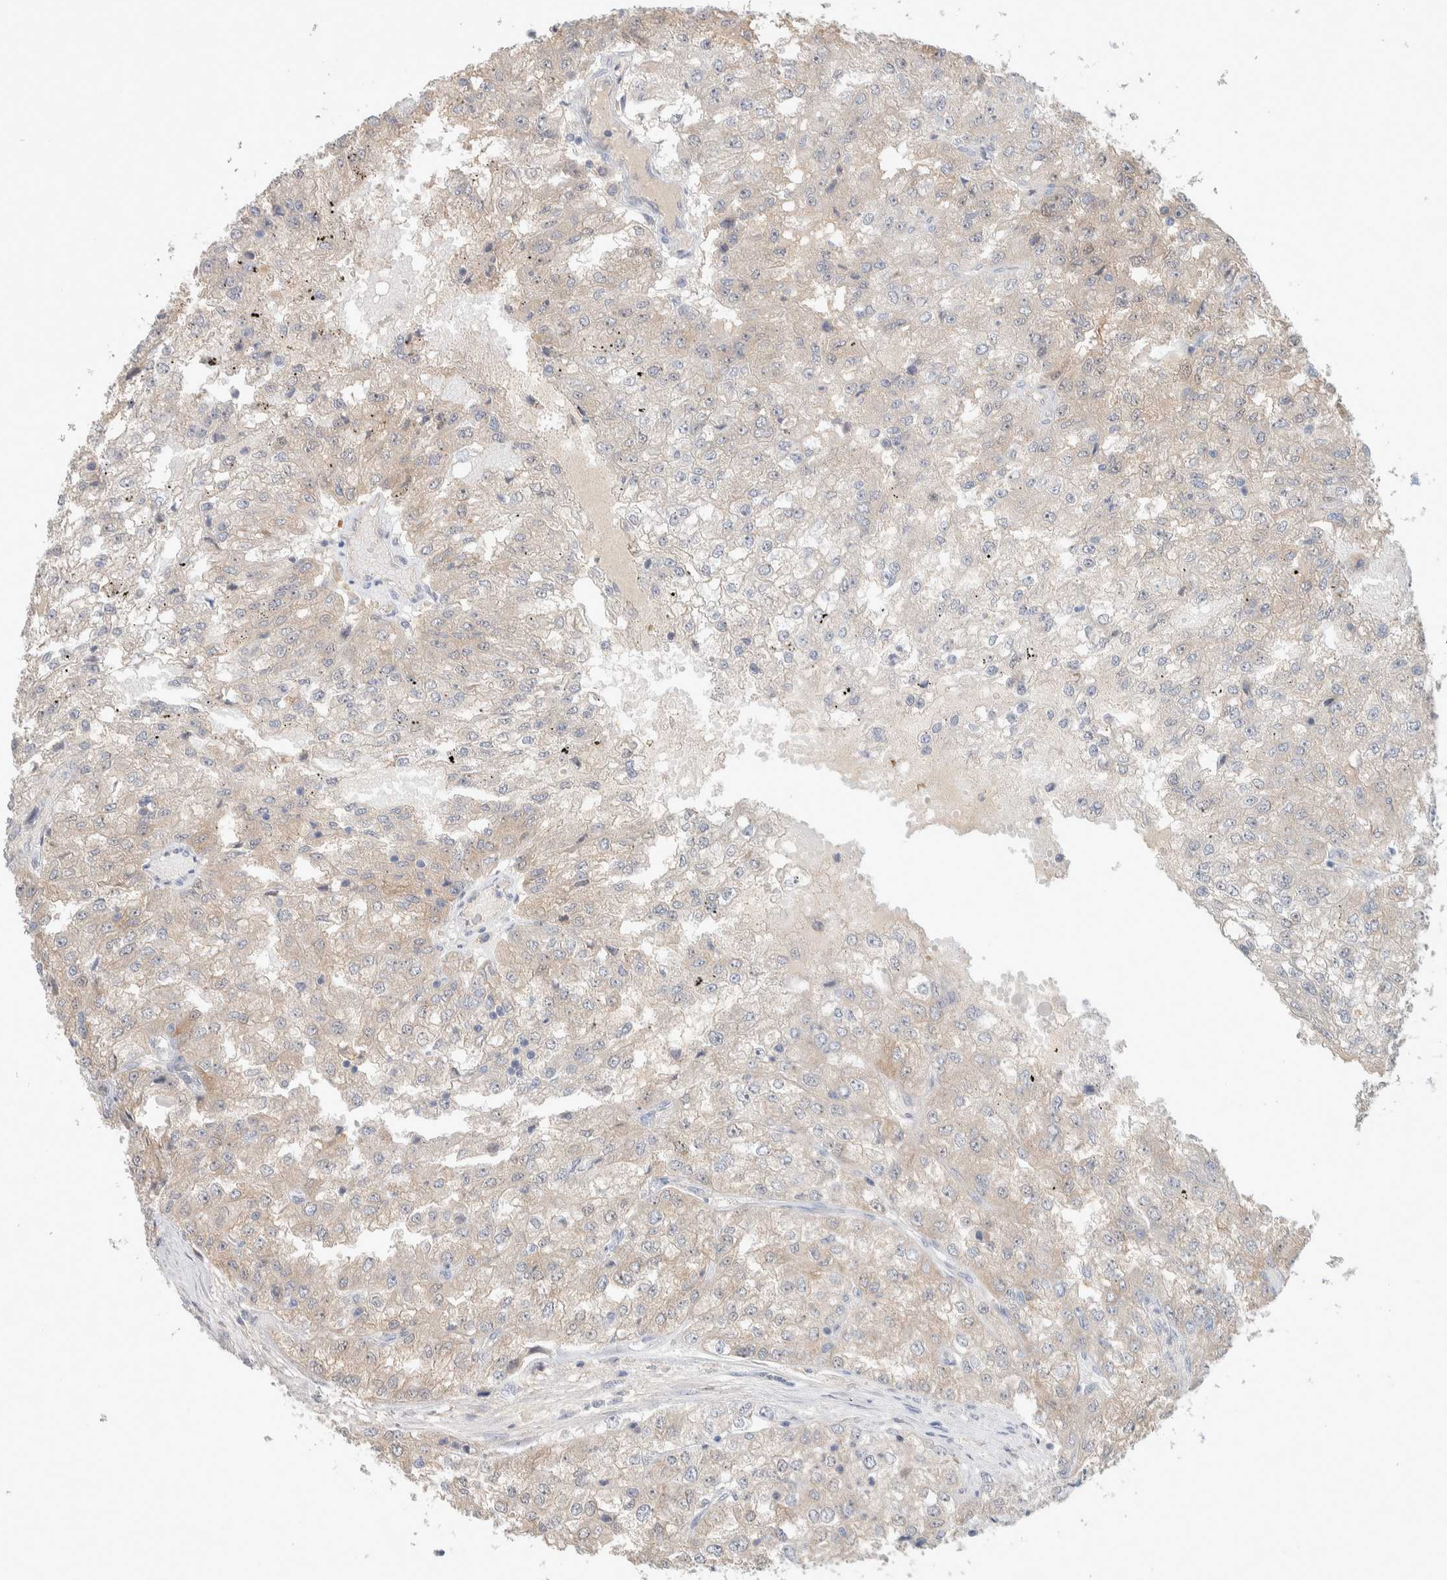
{"staining": {"intensity": "weak", "quantity": "<25%", "location": "cytoplasmic/membranous"}, "tissue": "renal cancer", "cell_type": "Tumor cells", "image_type": "cancer", "snomed": [{"axis": "morphology", "description": "Adenocarcinoma, NOS"}, {"axis": "topography", "description": "Kidney"}], "caption": "An IHC micrograph of renal cancer is shown. There is no staining in tumor cells of renal cancer.", "gene": "DEPTOR", "patient": {"sex": "female", "age": 54}}